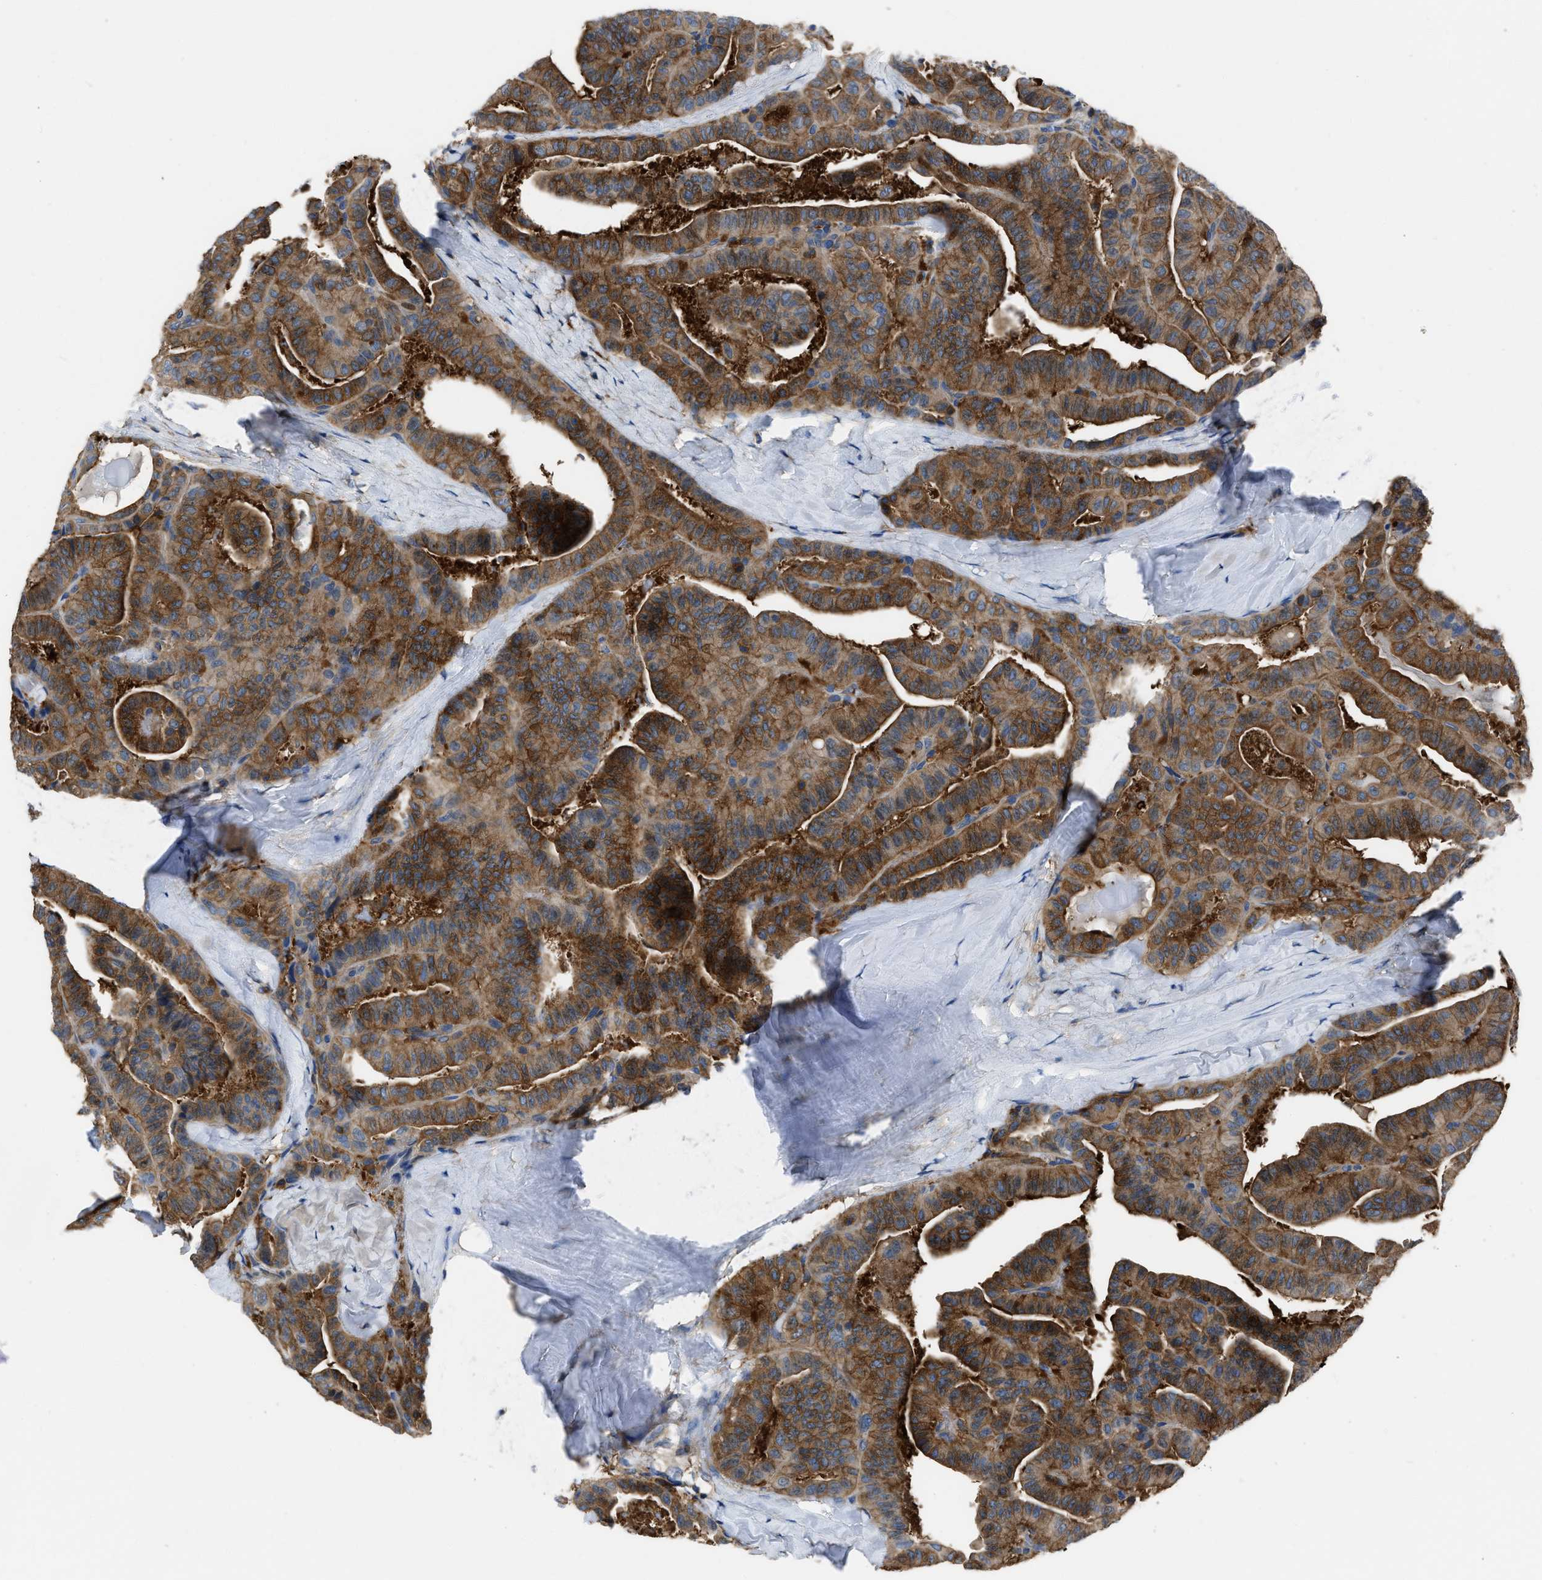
{"staining": {"intensity": "moderate", "quantity": ">75%", "location": "cytoplasmic/membranous"}, "tissue": "thyroid cancer", "cell_type": "Tumor cells", "image_type": "cancer", "snomed": [{"axis": "morphology", "description": "Papillary adenocarcinoma, NOS"}, {"axis": "topography", "description": "Thyroid gland"}], "caption": "Papillary adenocarcinoma (thyroid) stained with a protein marker shows moderate staining in tumor cells.", "gene": "YARS1", "patient": {"sex": "male", "age": 77}}